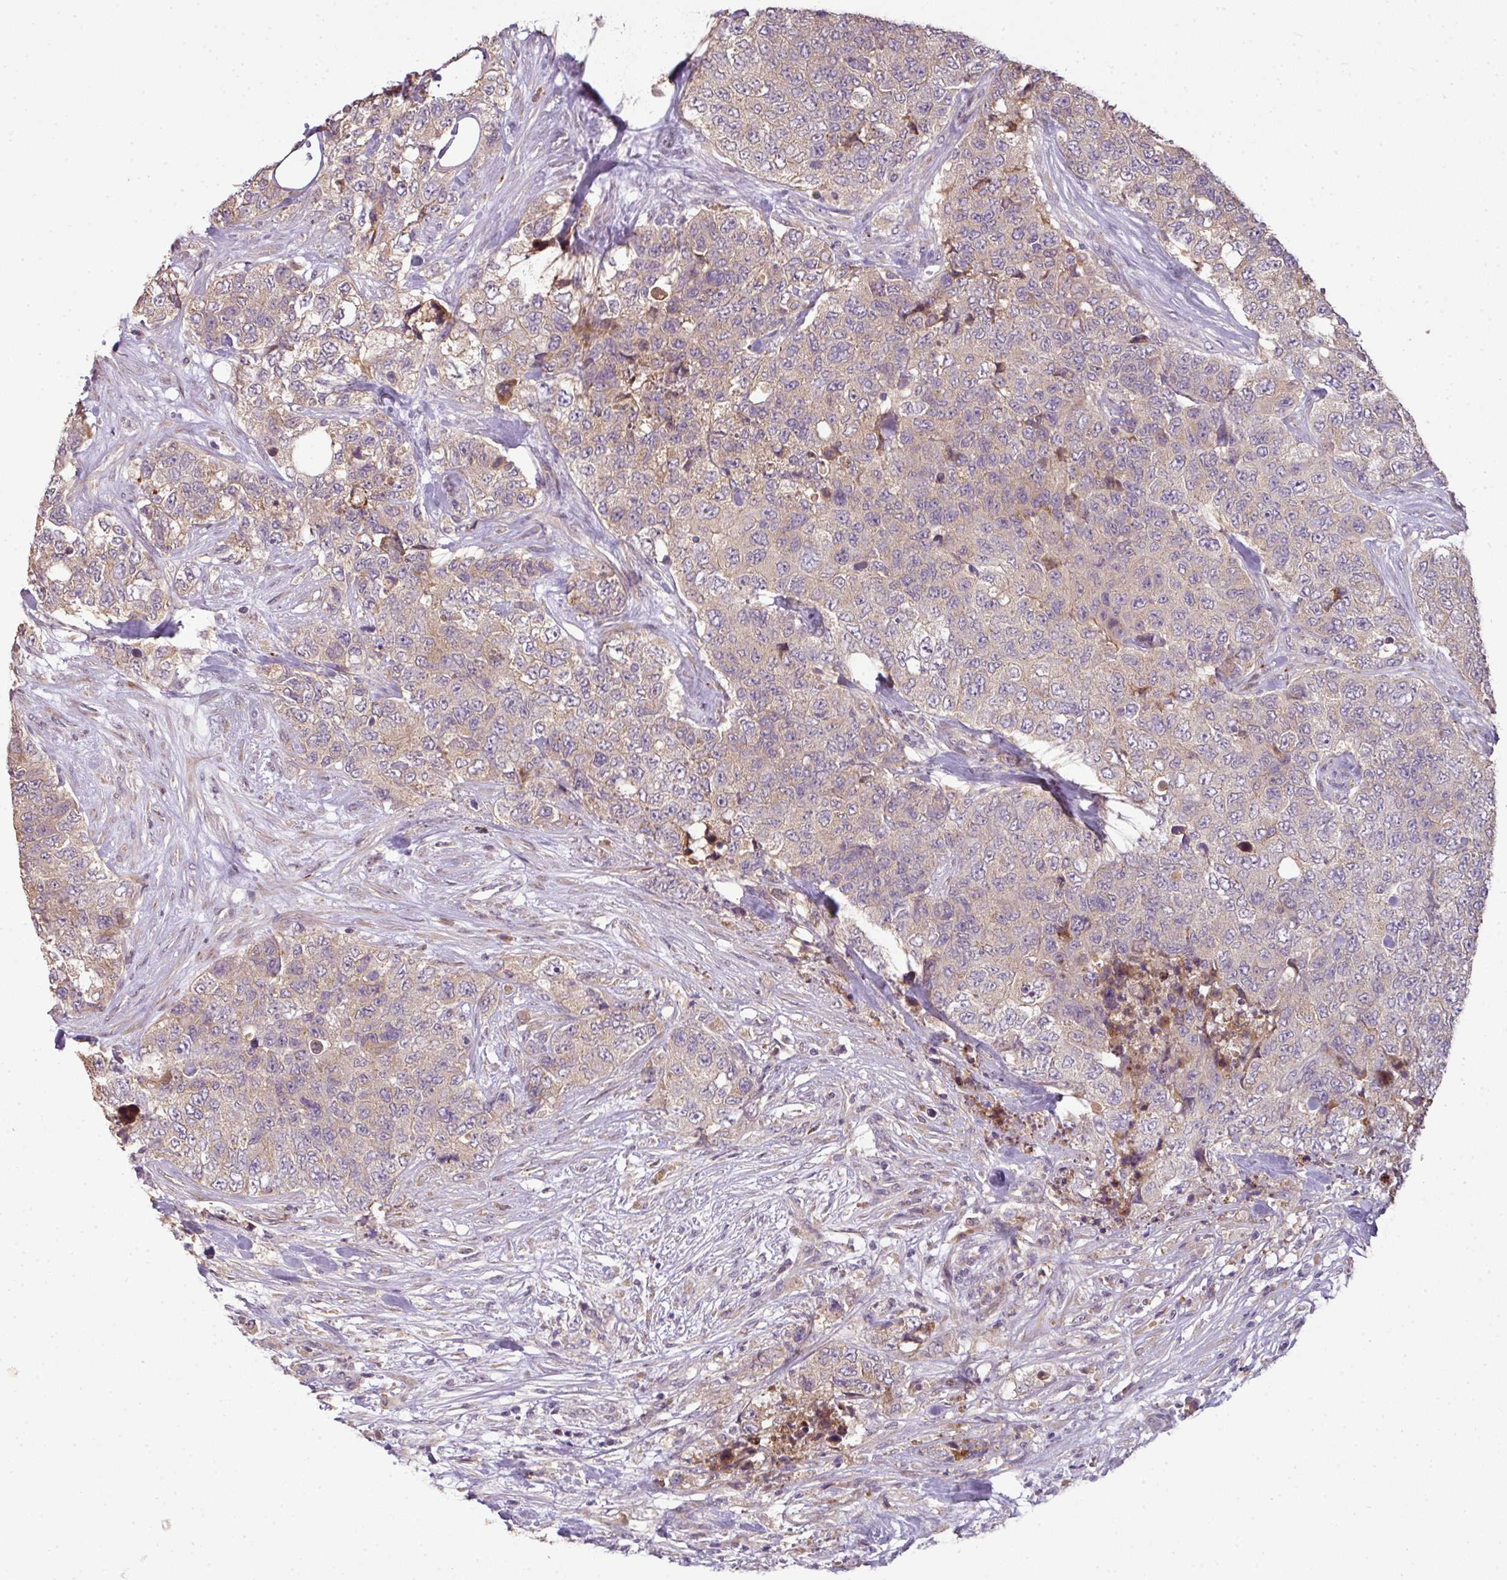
{"staining": {"intensity": "weak", "quantity": "25%-75%", "location": "cytoplasmic/membranous"}, "tissue": "urothelial cancer", "cell_type": "Tumor cells", "image_type": "cancer", "snomed": [{"axis": "morphology", "description": "Urothelial carcinoma, High grade"}, {"axis": "topography", "description": "Urinary bladder"}], "caption": "The micrograph exhibits a brown stain indicating the presence of a protein in the cytoplasmic/membranous of tumor cells in high-grade urothelial carcinoma.", "gene": "SPCS3", "patient": {"sex": "female", "age": 78}}